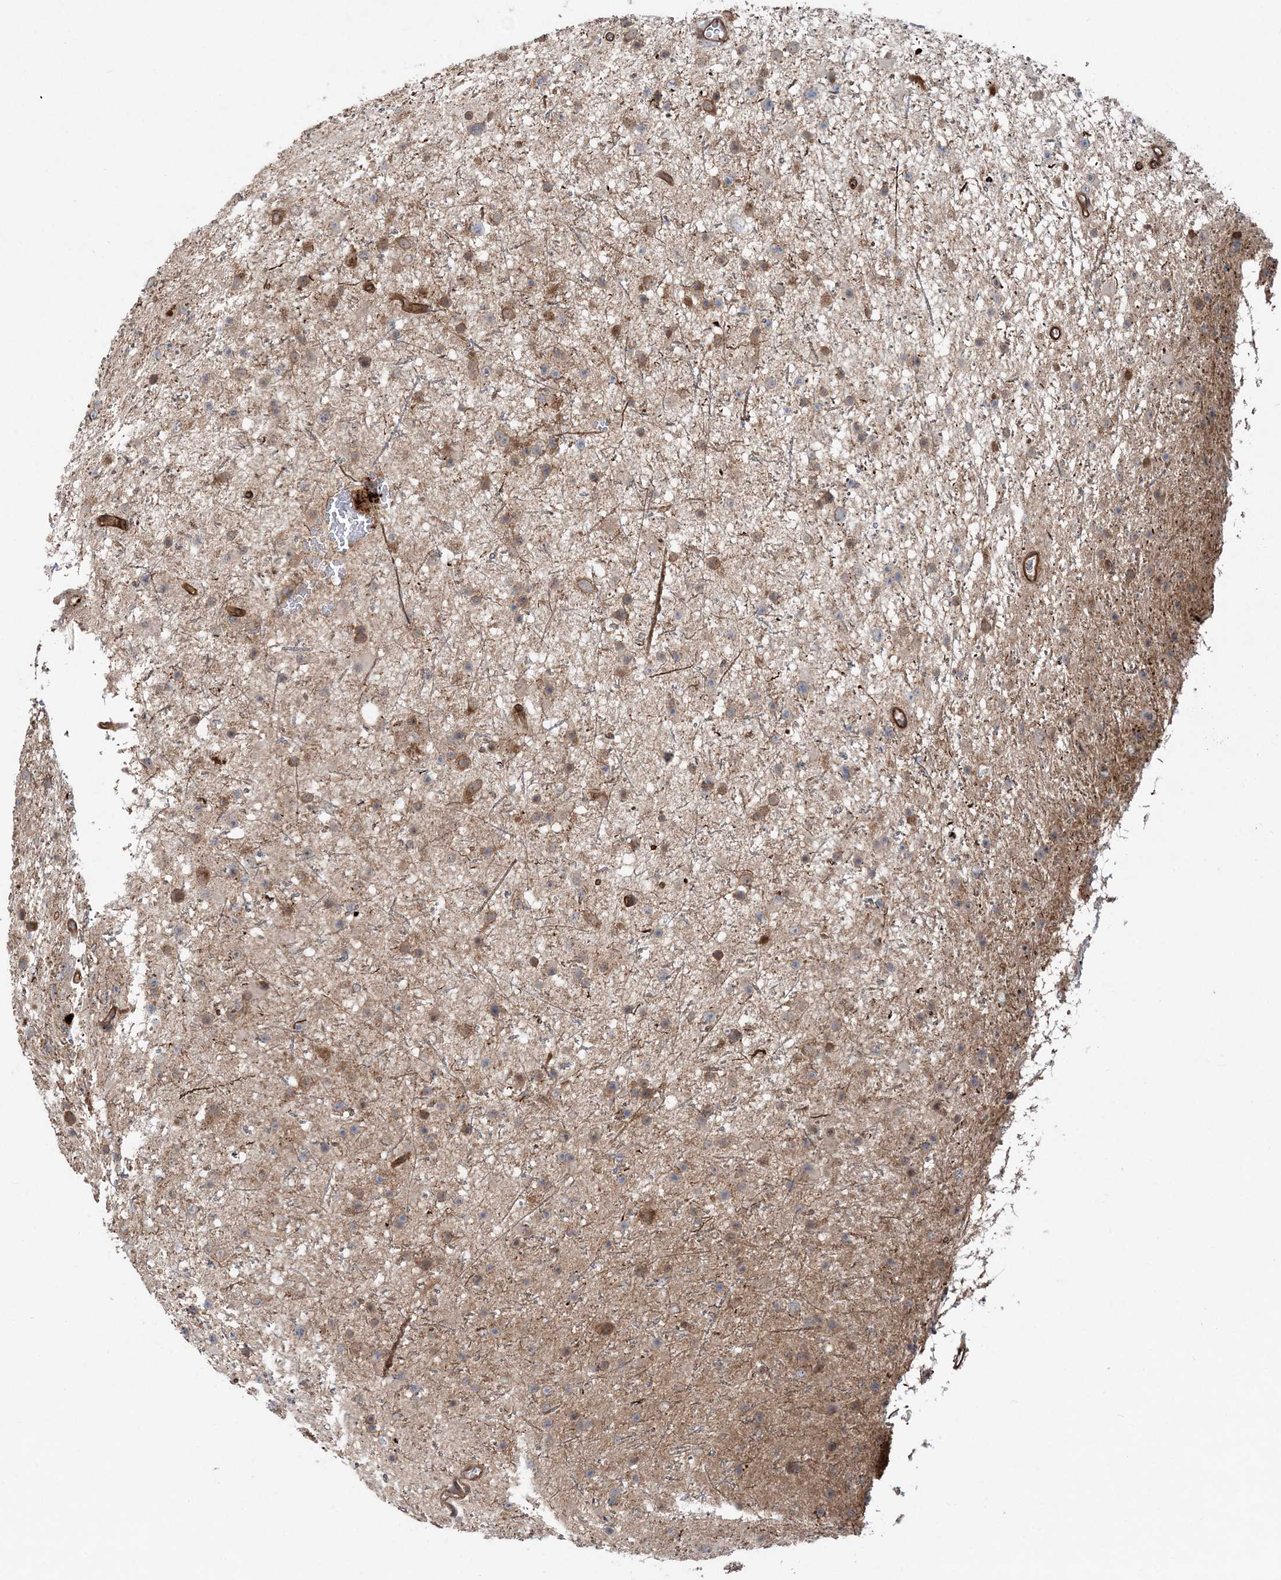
{"staining": {"intensity": "moderate", "quantity": ">75%", "location": "cytoplasmic/membranous"}, "tissue": "glioma", "cell_type": "Tumor cells", "image_type": "cancer", "snomed": [{"axis": "morphology", "description": "Glioma, malignant, Low grade"}, {"axis": "topography", "description": "Cerebral cortex"}], "caption": "Tumor cells display moderate cytoplasmic/membranous staining in approximately >75% of cells in malignant glioma (low-grade).", "gene": "GEMIN5", "patient": {"sex": "female", "age": 39}}